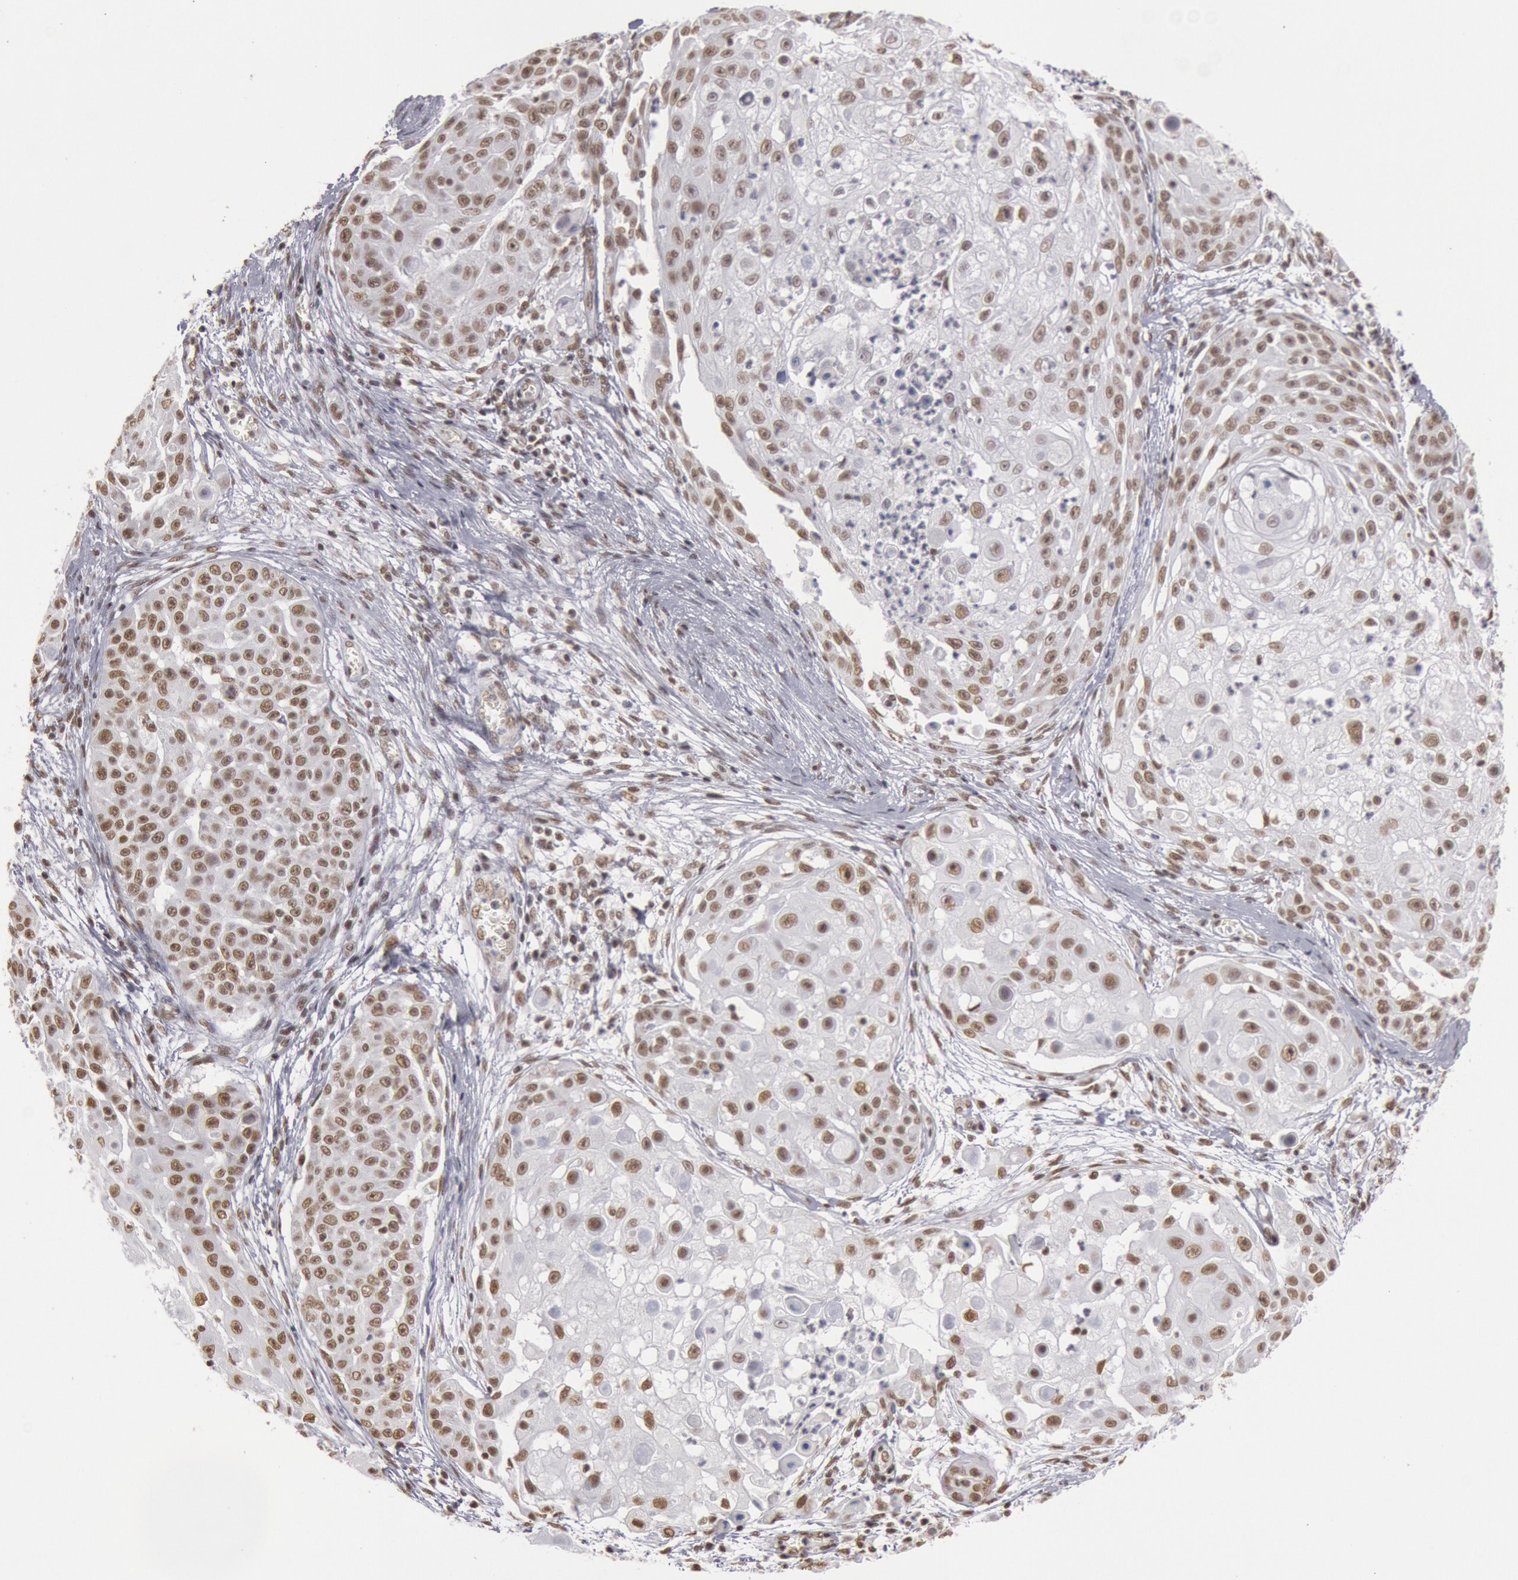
{"staining": {"intensity": "moderate", "quantity": ">75%", "location": "nuclear"}, "tissue": "skin cancer", "cell_type": "Tumor cells", "image_type": "cancer", "snomed": [{"axis": "morphology", "description": "Squamous cell carcinoma, NOS"}, {"axis": "topography", "description": "Skin"}], "caption": "About >75% of tumor cells in human skin cancer exhibit moderate nuclear protein expression as visualized by brown immunohistochemical staining.", "gene": "ESS2", "patient": {"sex": "female", "age": 57}}